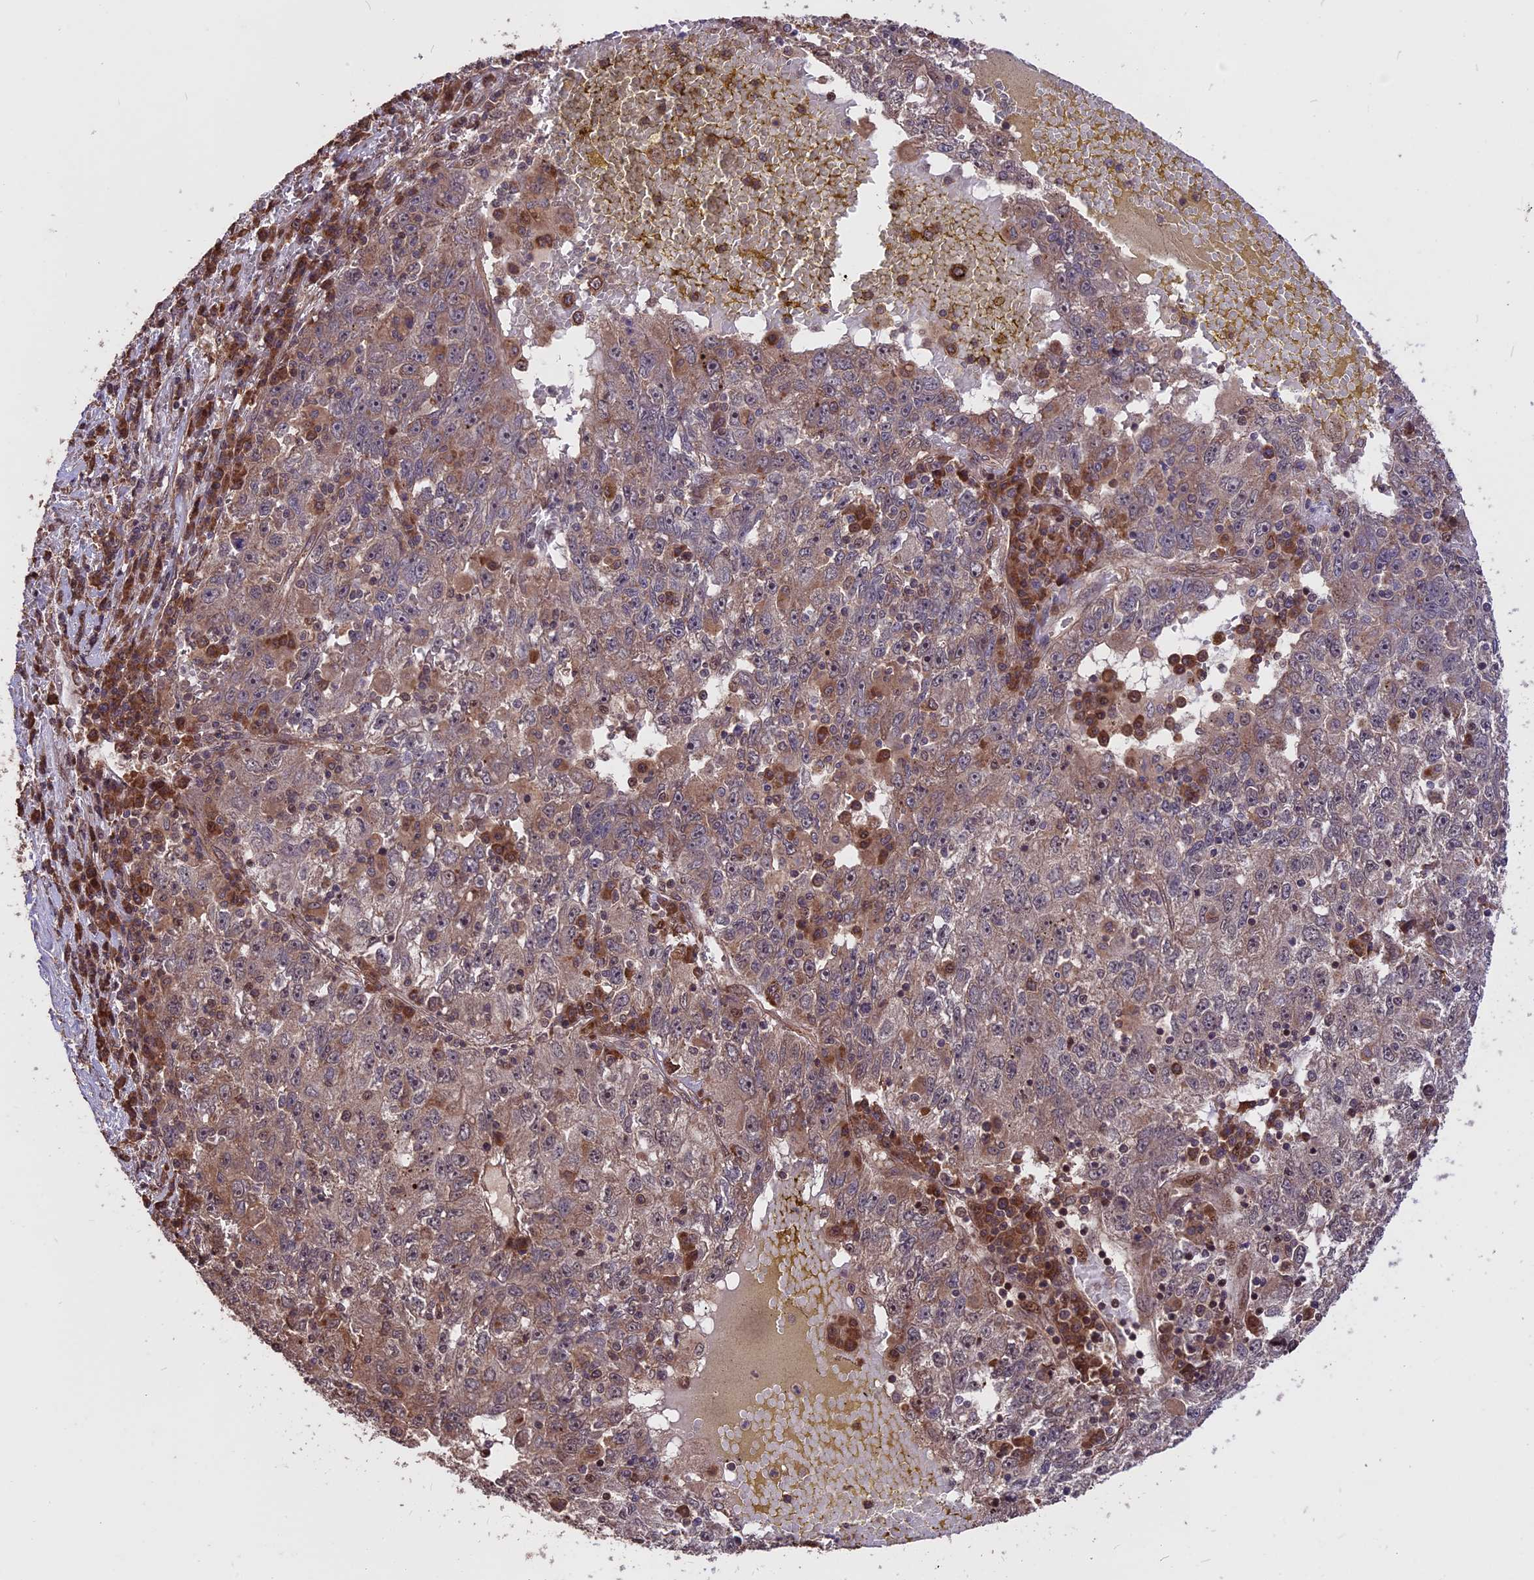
{"staining": {"intensity": "weak", "quantity": "<25%", "location": "cytoplasmic/membranous"}, "tissue": "liver cancer", "cell_type": "Tumor cells", "image_type": "cancer", "snomed": [{"axis": "morphology", "description": "Carcinoma, Hepatocellular, NOS"}, {"axis": "topography", "description": "Liver"}], "caption": "The image exhibits no staining of tumor cells in liver cancer (hepatocellular carcinoma). (Immunohistochemistry (ihc), brightfield microscopy, high magnification).", "gene": "ZNF598", "patient": {"sex": "male", "age": 49}}